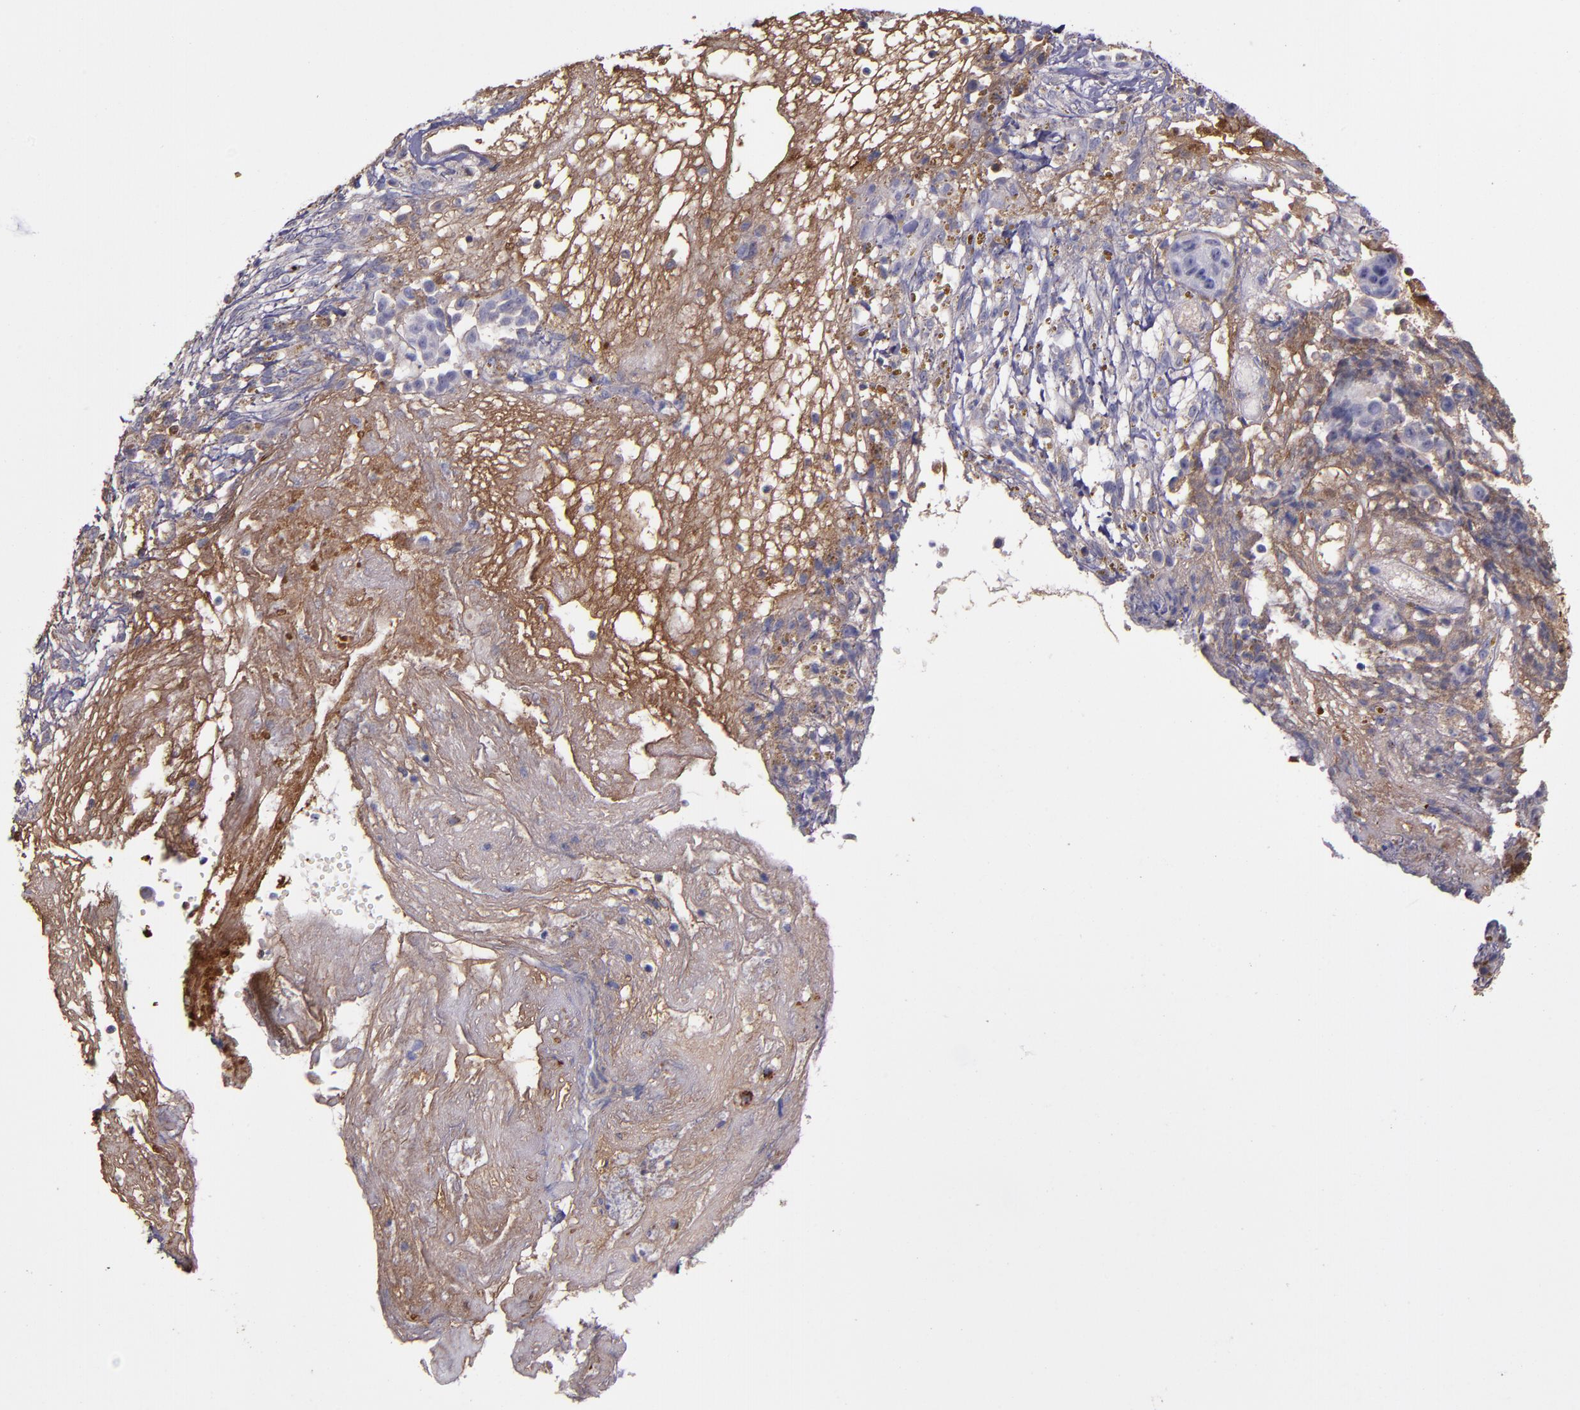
{"staining": {"intensity": "weak", "quantity": "25%-75%", "location": "cytoplasmic/membranous"}, "tissue": "ovarian cancer", "cell_type": "Tumor cells", "image_type": "cancer", "snomed": [{"axis": "morphology", "description": "Carcinoma, endometroid"}, {"axis": "topography", "description": "Ovary"}], "caption": "IHC micrograph of ovarian cancer stained for a protein (brown), which demonstrates low levels of weak cytoplasmic/membranous staining in about 25%-75% of tumor cells.", "gene": "A2M", "patient": {"sex": "female", "age": 42}}